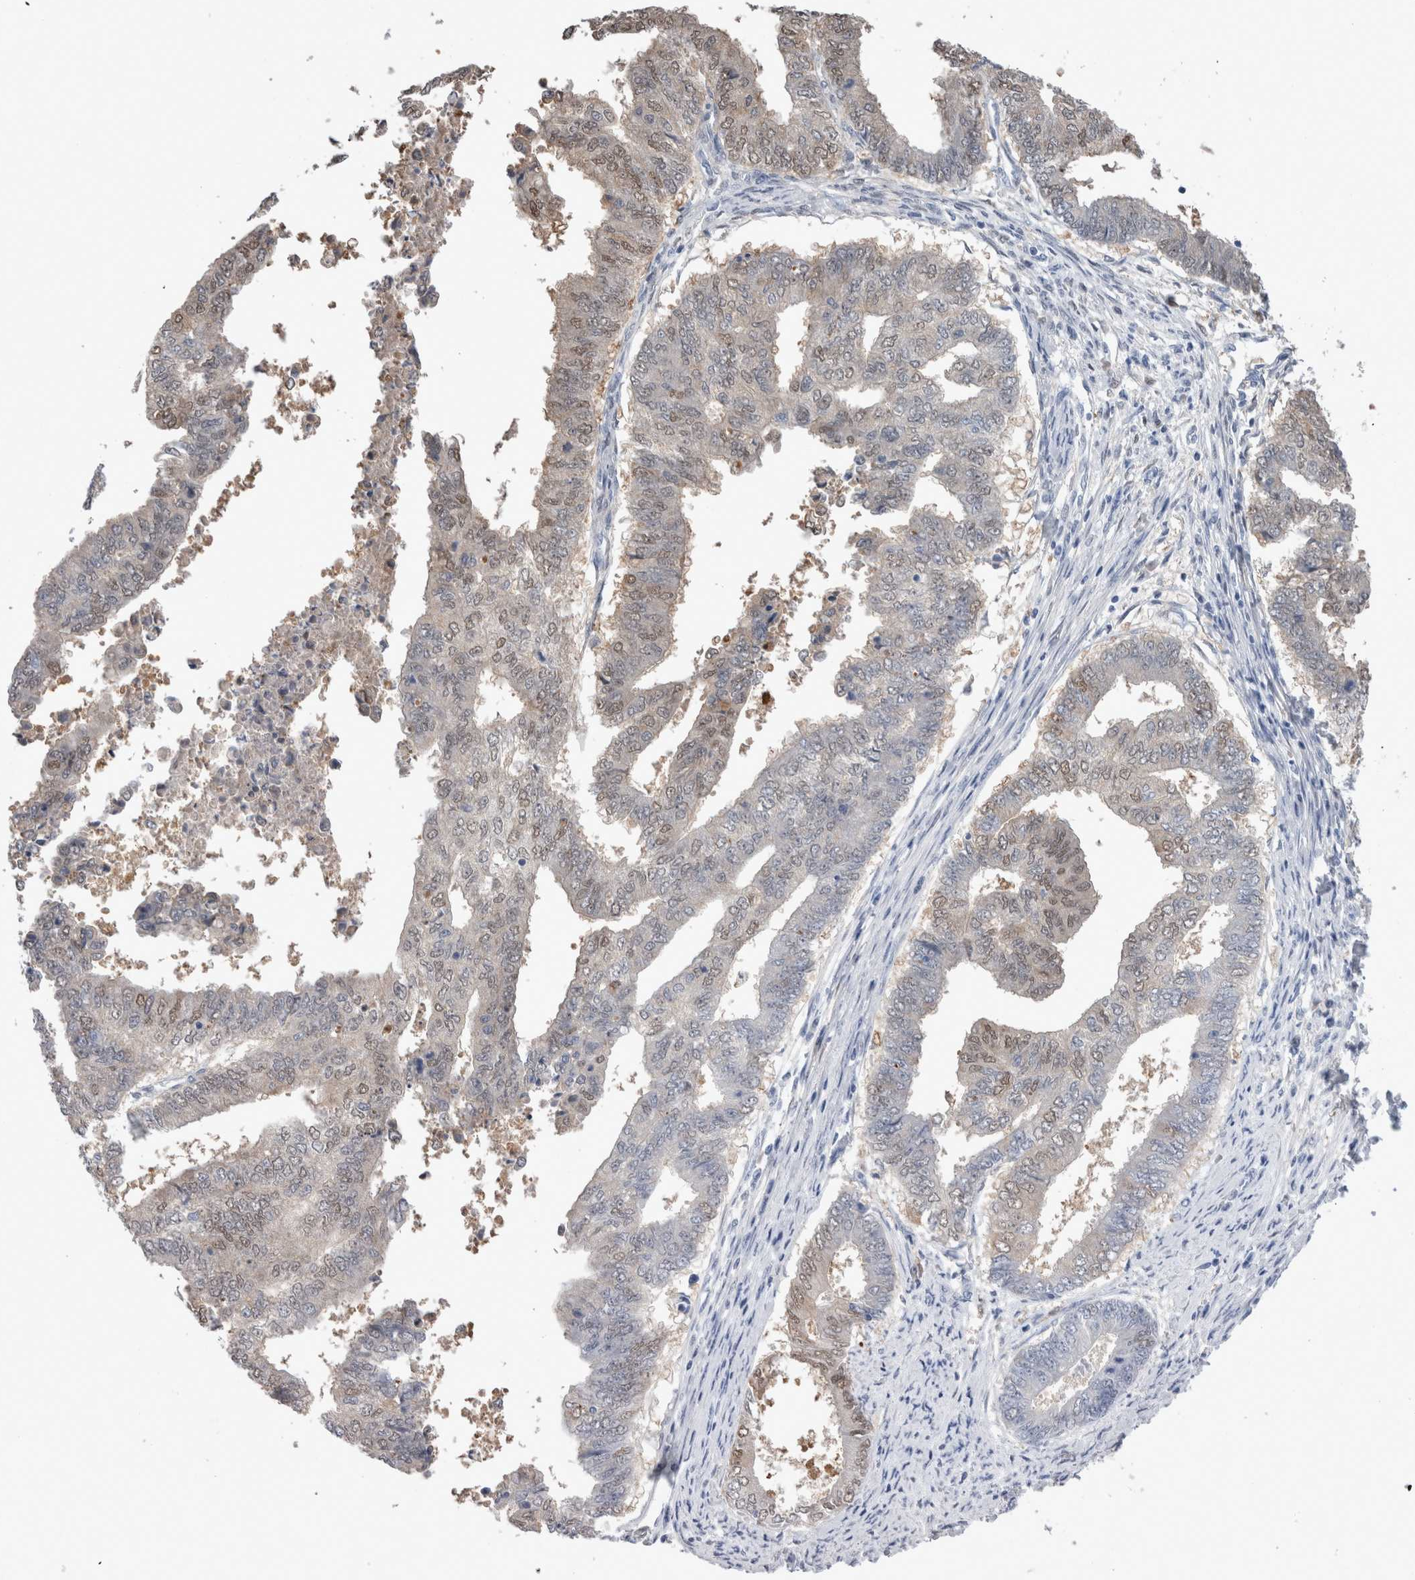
{"staining": {"intensity": "weak", "quantity": "<25%", "location": "nuclear"}, "tissue": "endometrial cancer", "cell_type": "Tumor cells", "image_type": "cancer", "snomed": [{"axis": "morphology", "description": "Polyp, NOS"}, {"axis": "morphology", "description": "Adenocarcinoma, NOS"}, {"axis": "morphology", "description": "Adenoma, NOS"}, {"axis": "topography", "description": "Endometrium"}], "caption": "DAB (3,3'-diaminobenzidine) immunohistochemical staining of human endometrial cancer shows no significant expression in tumor cells.", "gene": "CA8", "patient": {"sex": "female", "age": 79}}